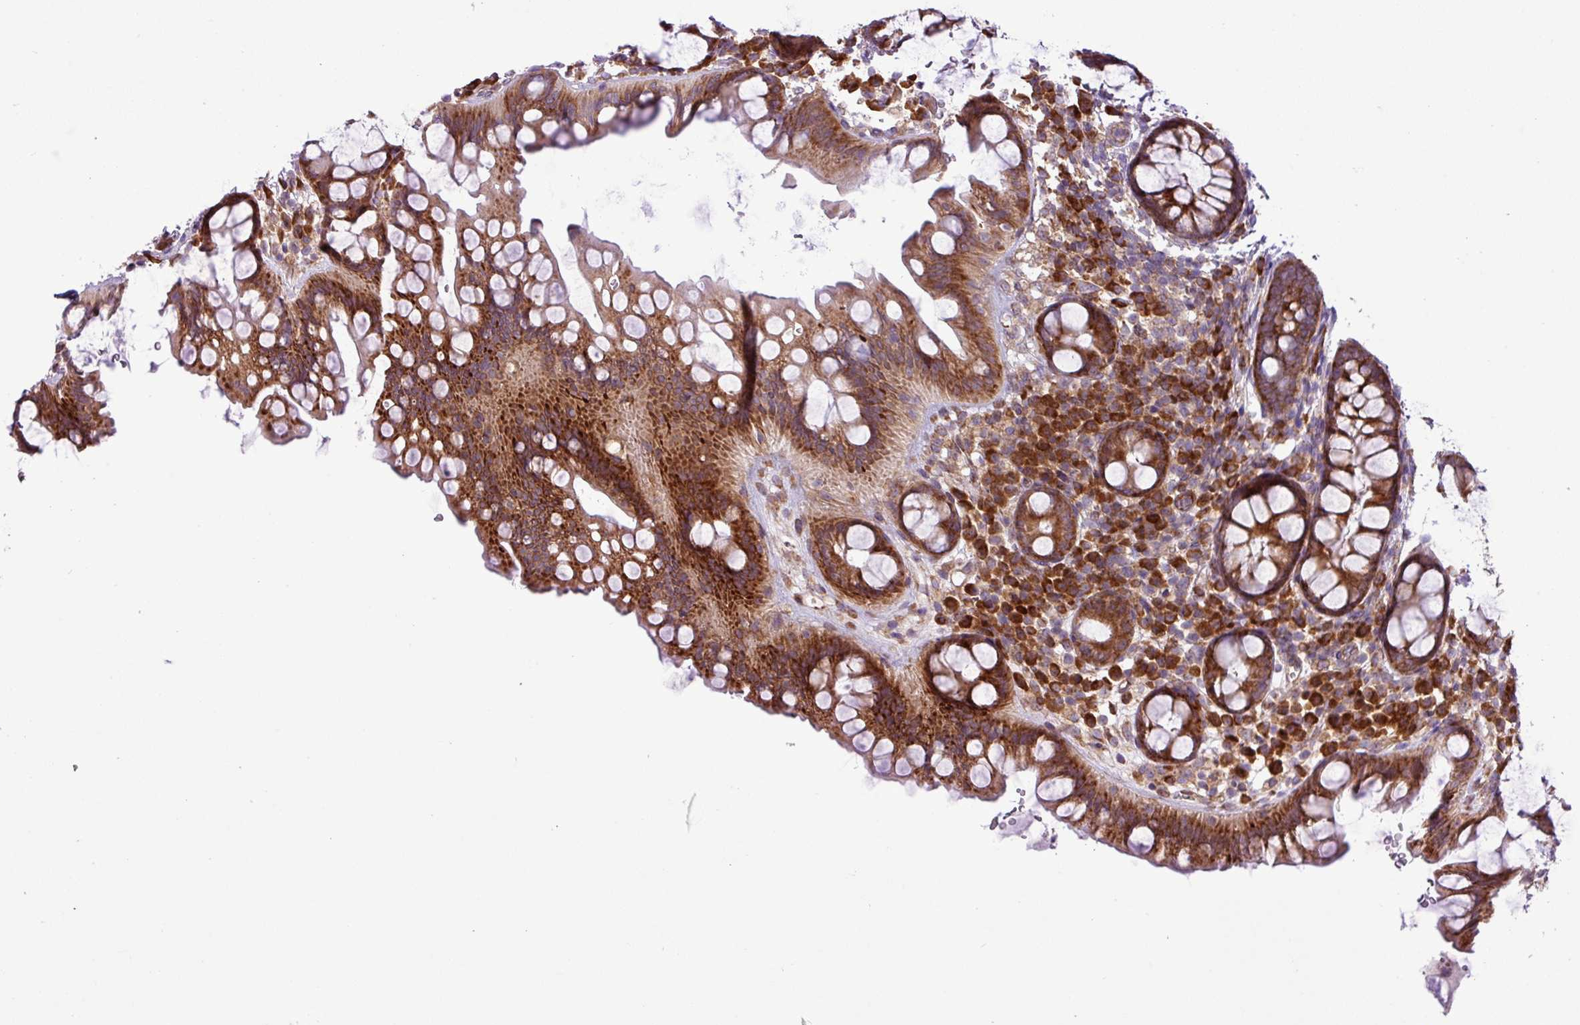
{"staining": {"intensity": "strong", "quantity": ">75%", "location": "cytoplasmic/membranous"}, "tissue": "rectum", "cell_type": "Glandular cells", "image_type": "normal", "snomed": [{"axis": "morphology", "description": "Normal tissue, NOS"}, {"axis": "topography", "description": "Rectum"}, {"axis": "topography", "description": "Peripheral nerve tissue"}], "caption": "Rectum was stained to show a protein in brown. There is high levels of strong cytoplasmic/membranous expression in about >75% of glandular cells. The protein of interest is stained brown, and the nuclei are stained in blue (DAB (3,3'-diaminobenzidine) IHC with brightfield microscopy, high magnification).", "gene": "RPL13", "patient": {"sex": "female", "age": 69}}